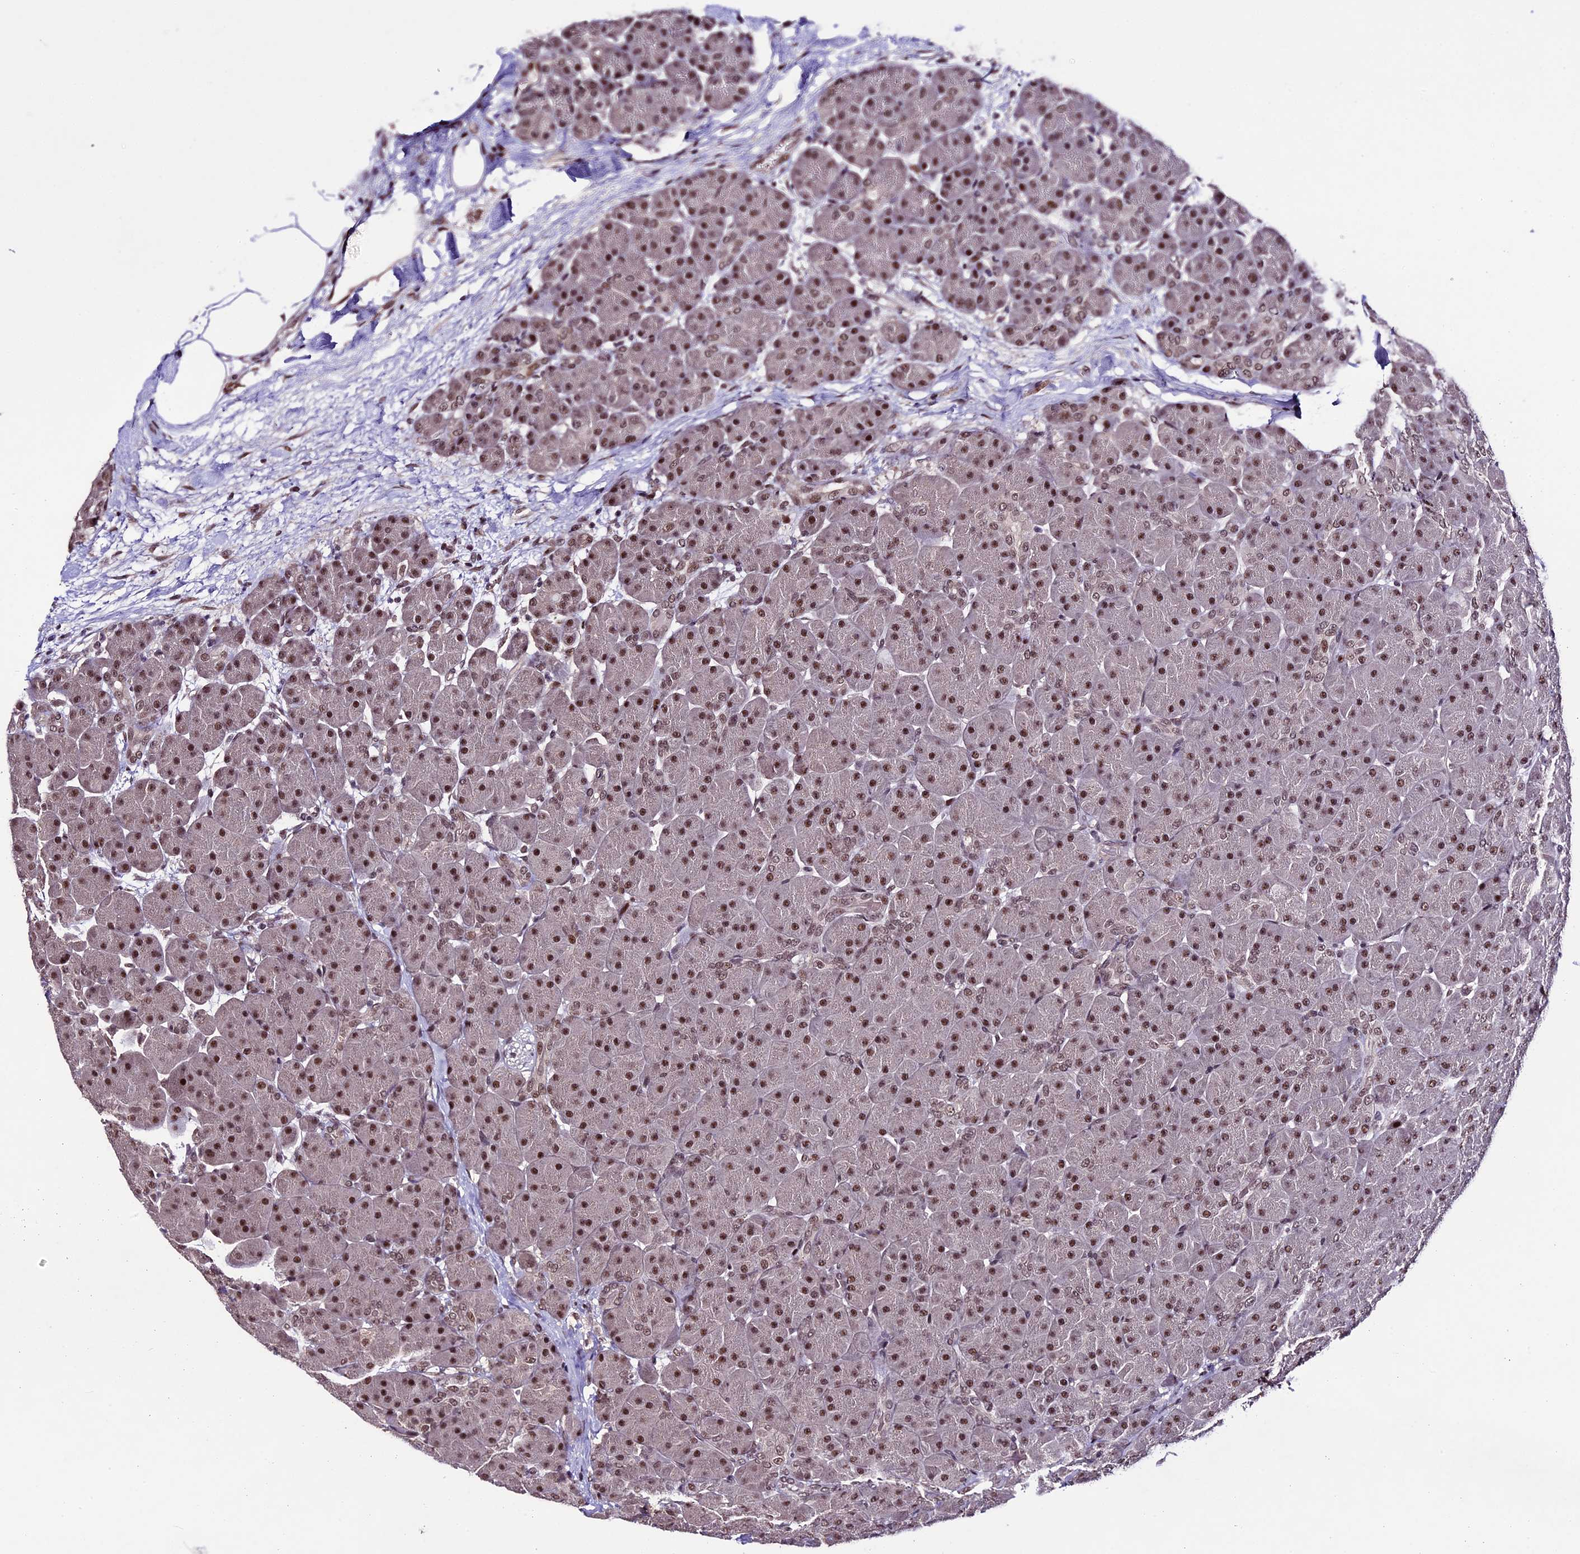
{"staining": {"intensity": "moderate", "quantity": ">75%", "location": "nuclear"}, "tissue": "pancreas", "cell_type": "Exocrine glandular cells", "image_type": "normal", "snomed": [{"axis": "morphology", "description": "Normal tissue, NOS"}, {"axis": "topography", "description": "Pancreas"}], "caption": "Brown immunohistochemical staining in benign pancreas demonstrates moderate nuclear positivity in about >75% of exocrine glandular cells.", "gene": "TCP11L2", "patient": {"sex": "male", "age": 66}}